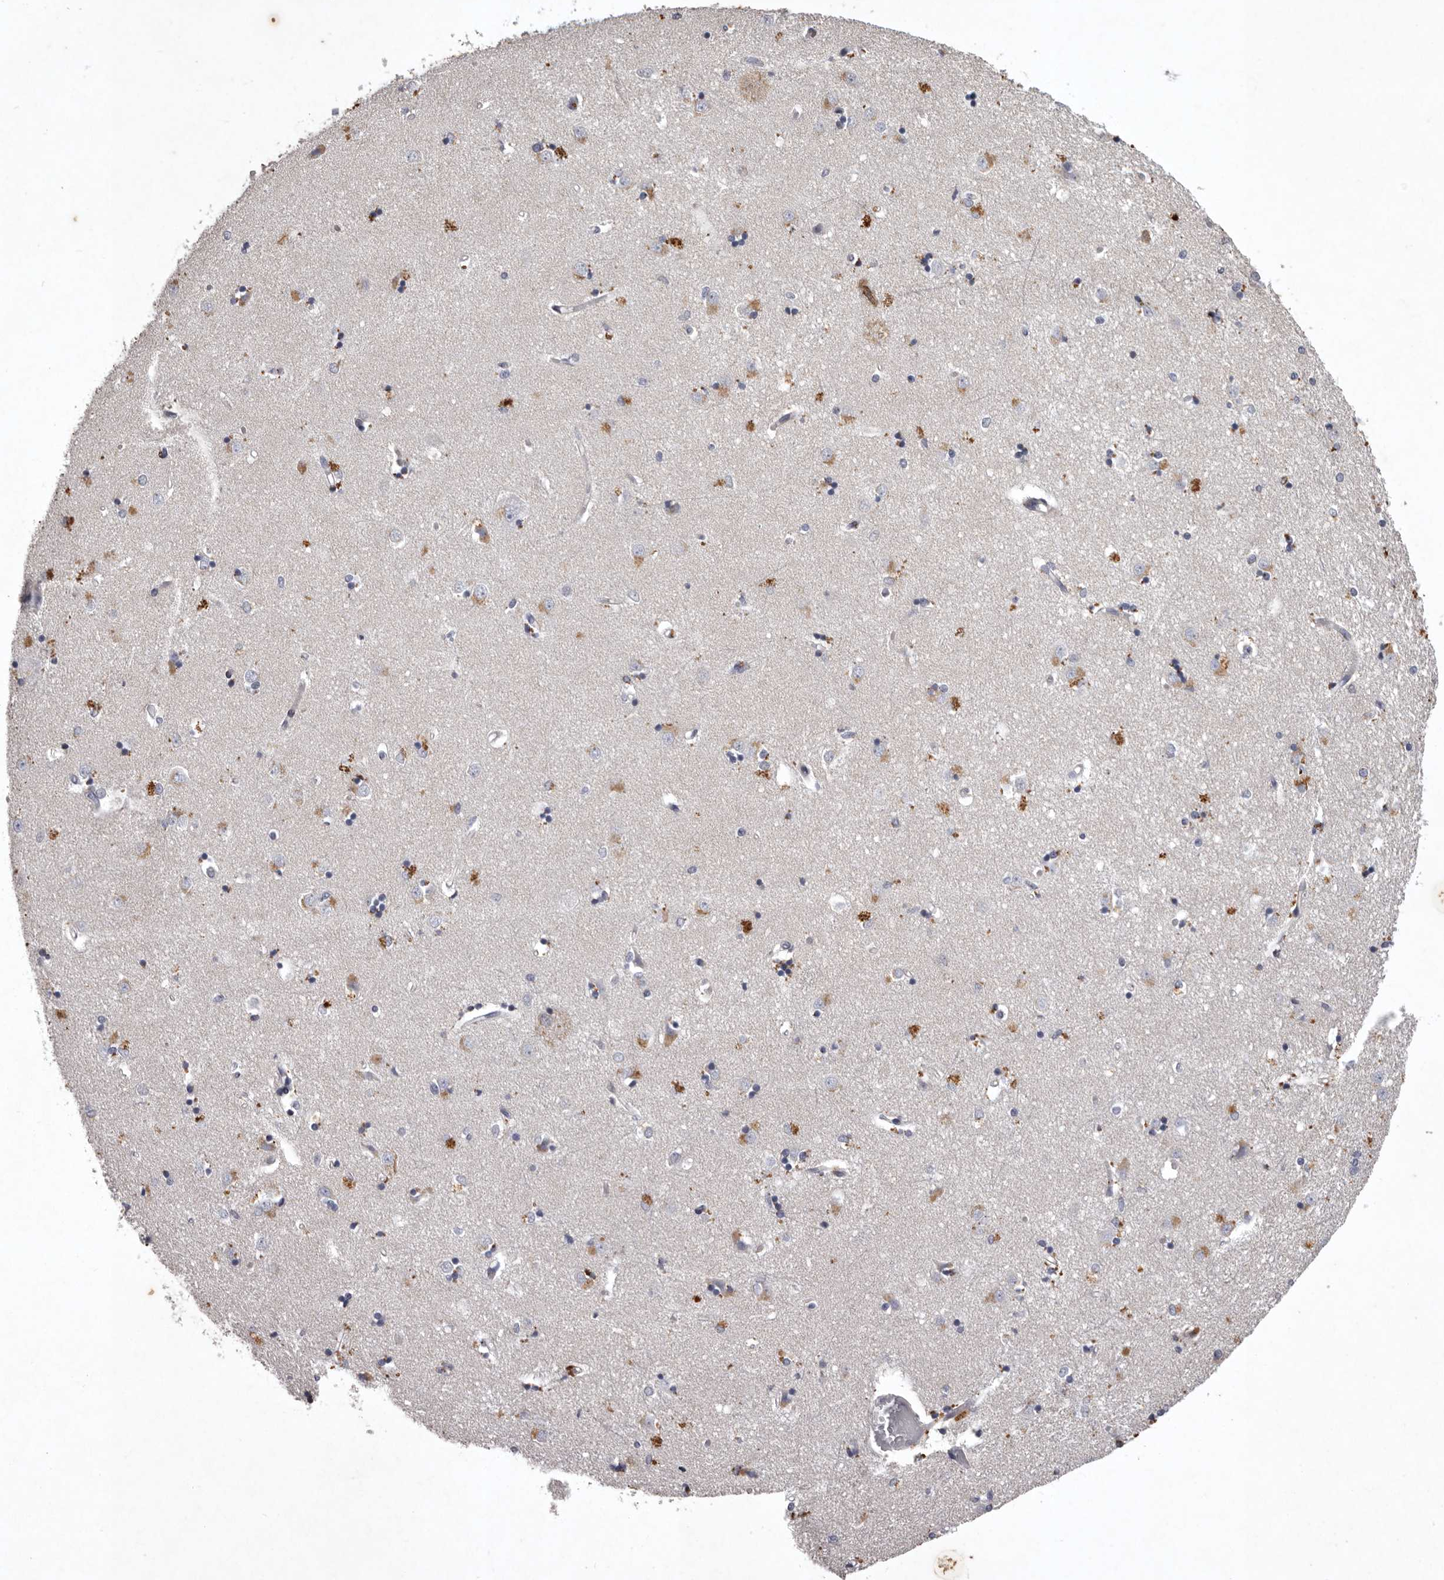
{"staining": {"intensity": "moderate", "quantity": "<25%", "location": "cytoplasmic/membranous"}, "tissue": "caudate", "cell_type": "Glial cells", "image_type": "normal", "snomed": [{"axis": "morphology", "description": "Normal tissue, NOS"}, {"axis": "topography", "description": "Lateral ventricle wall"}], "caption": "Normal caudate demonstrates moderate cytoplasmic/membranous expression in about <25% of glial cells, visualized by immunohistochemistry. The protein of interest is stained brown, and the nuclei are stained in blue (DAB IHC with brightfield microscopy, high magnification).", "gene": "NKAIN4", "patient": {"sex": "male", "age": 45}}